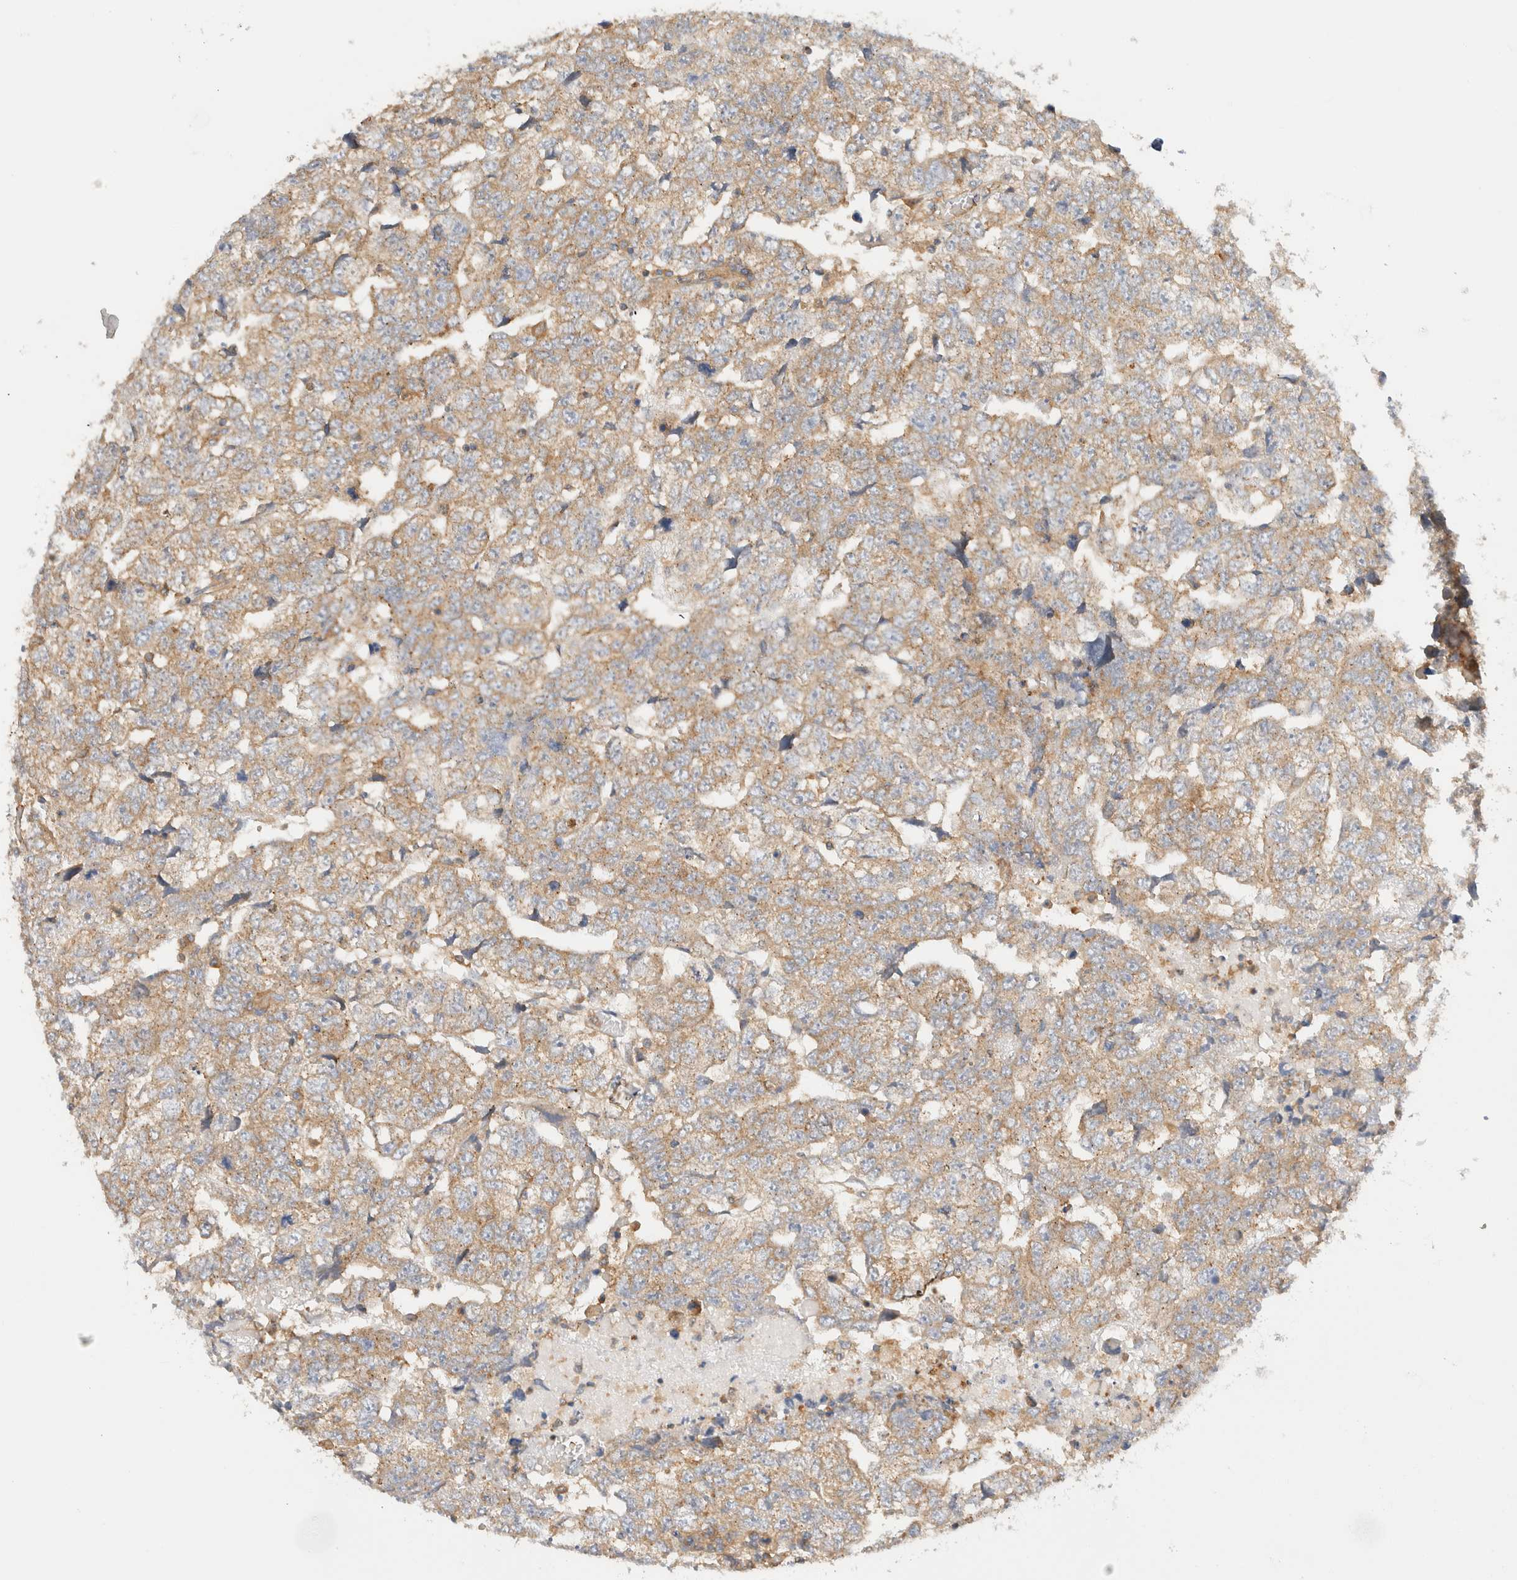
{"staining": {"intensity": "weak", "quantity": ">75%", "location": "cytoplasmic/membranous"}, "tissue": "testis cancer", "cell_type": "Tumor cells", "image_type": "cancer", "snomed": [{"axis": "morphology", "description": "Carcinoma, Embryonal, NOS"}, {"axis": "topography", "description": "Testis"}], "caption": "IHC histopathology image of neoplastic tissue: human testis cancer stained using IHC demonstrates low levels of weak protein expression localized specifically in the cytoplasmic/membranous of tumor cells, appearing as a cytoplasmic/membranous brown color.", "gene": "RABEP1", "patient": {"sex": "male", "age": 36}}